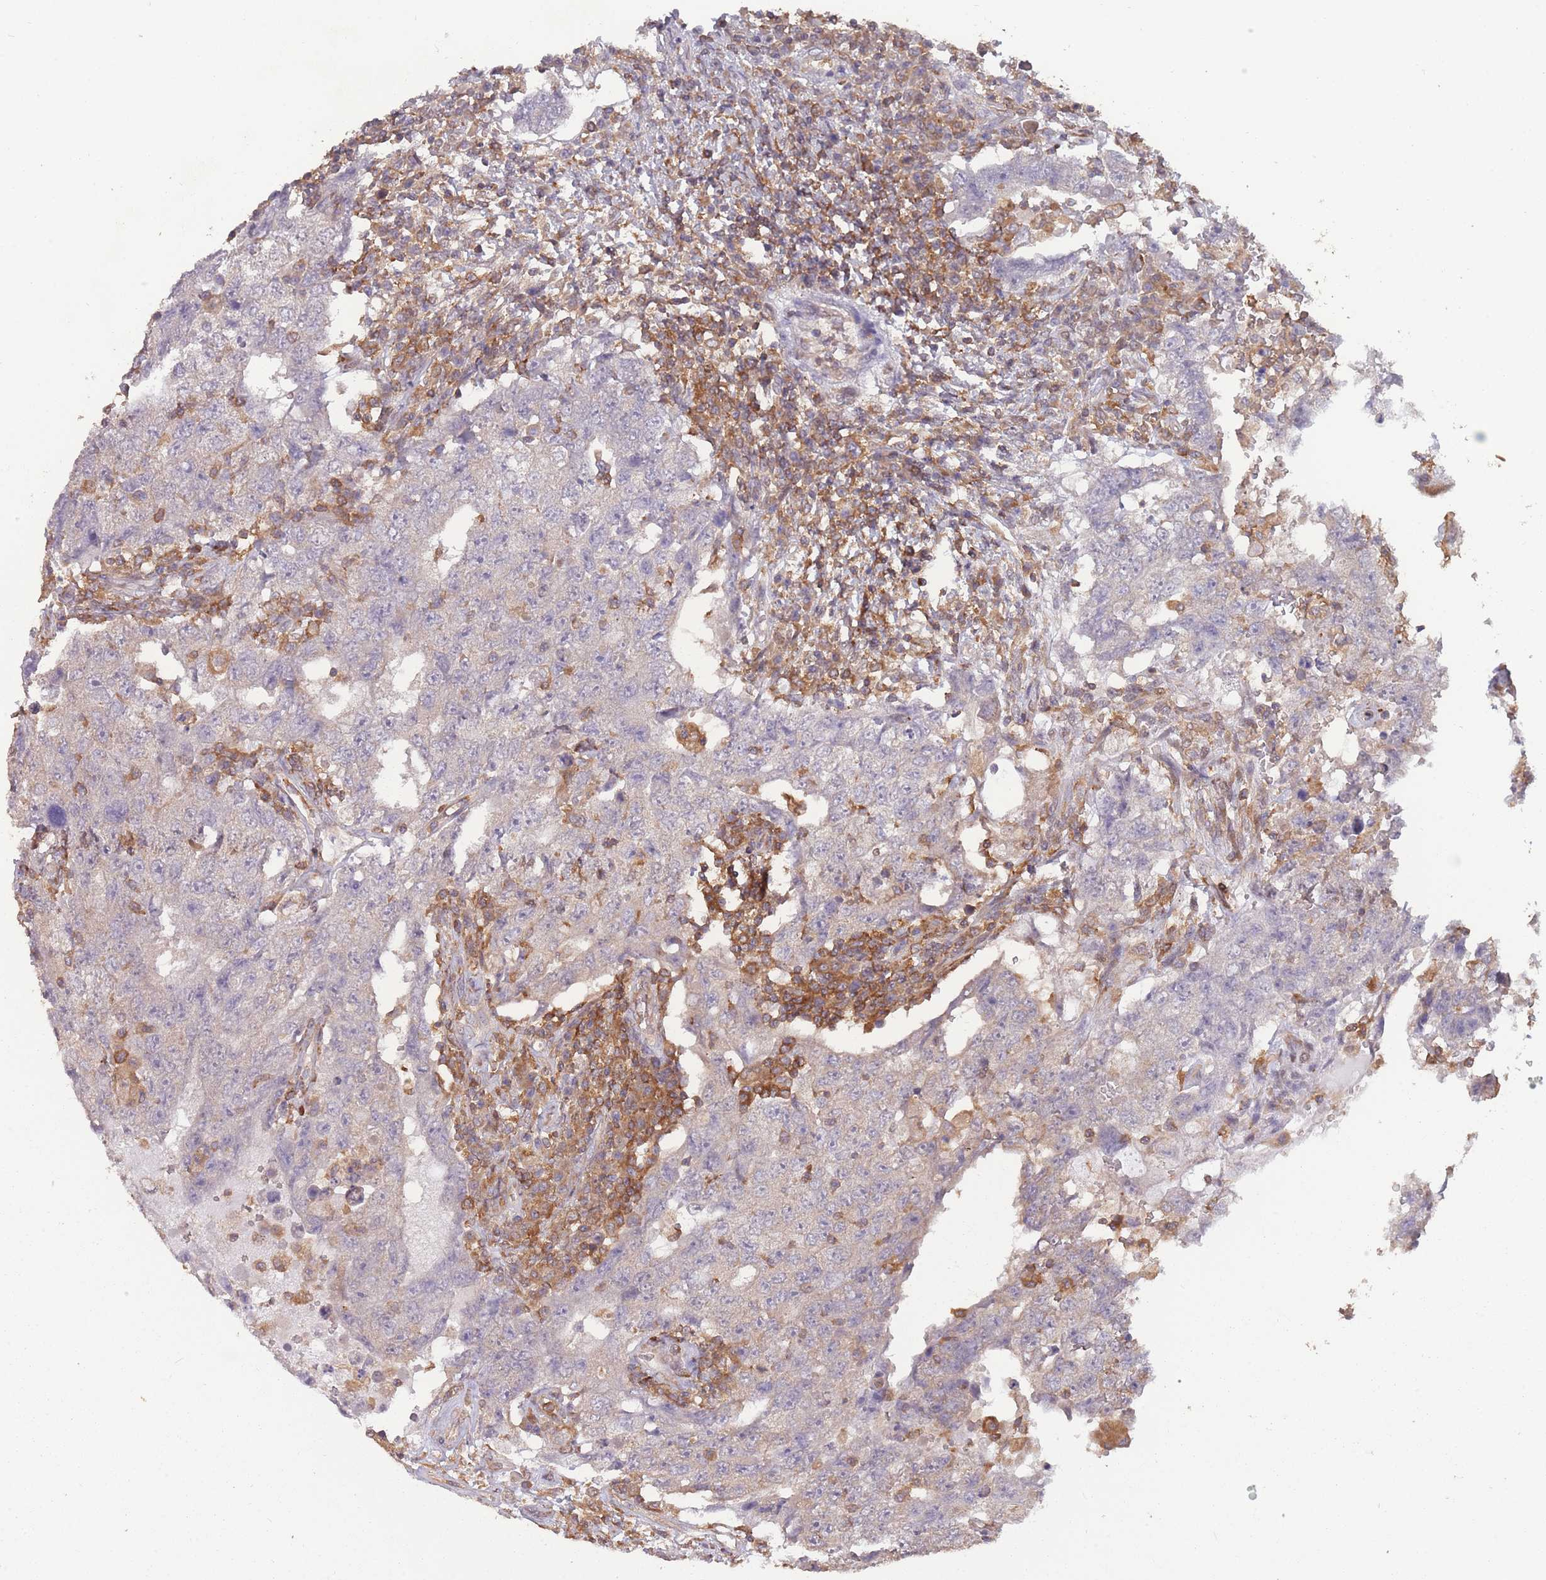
{"staining": {"intensity": "negative", "quantity": "none", "location": "none"}, "tissue": "testis cancer", "cell_type": "Tumor cells", "image_type": "cancer", "snomed": [{"axis": "morphology", "description": "Carcinoma, Embryonal, NOS"}, {"axis": "topography", "description": "Testis"}], "caption": "Tumor cells are negative for brown protein staining in embryonal carcinoma (testis). Brightfield microscopy of immunohistochemistry stained with DAB (brown) and hematoxylin (blue), captured at high magnification.", "gene": "GMIP", "patient": {"sex": "male", "age": 26}}